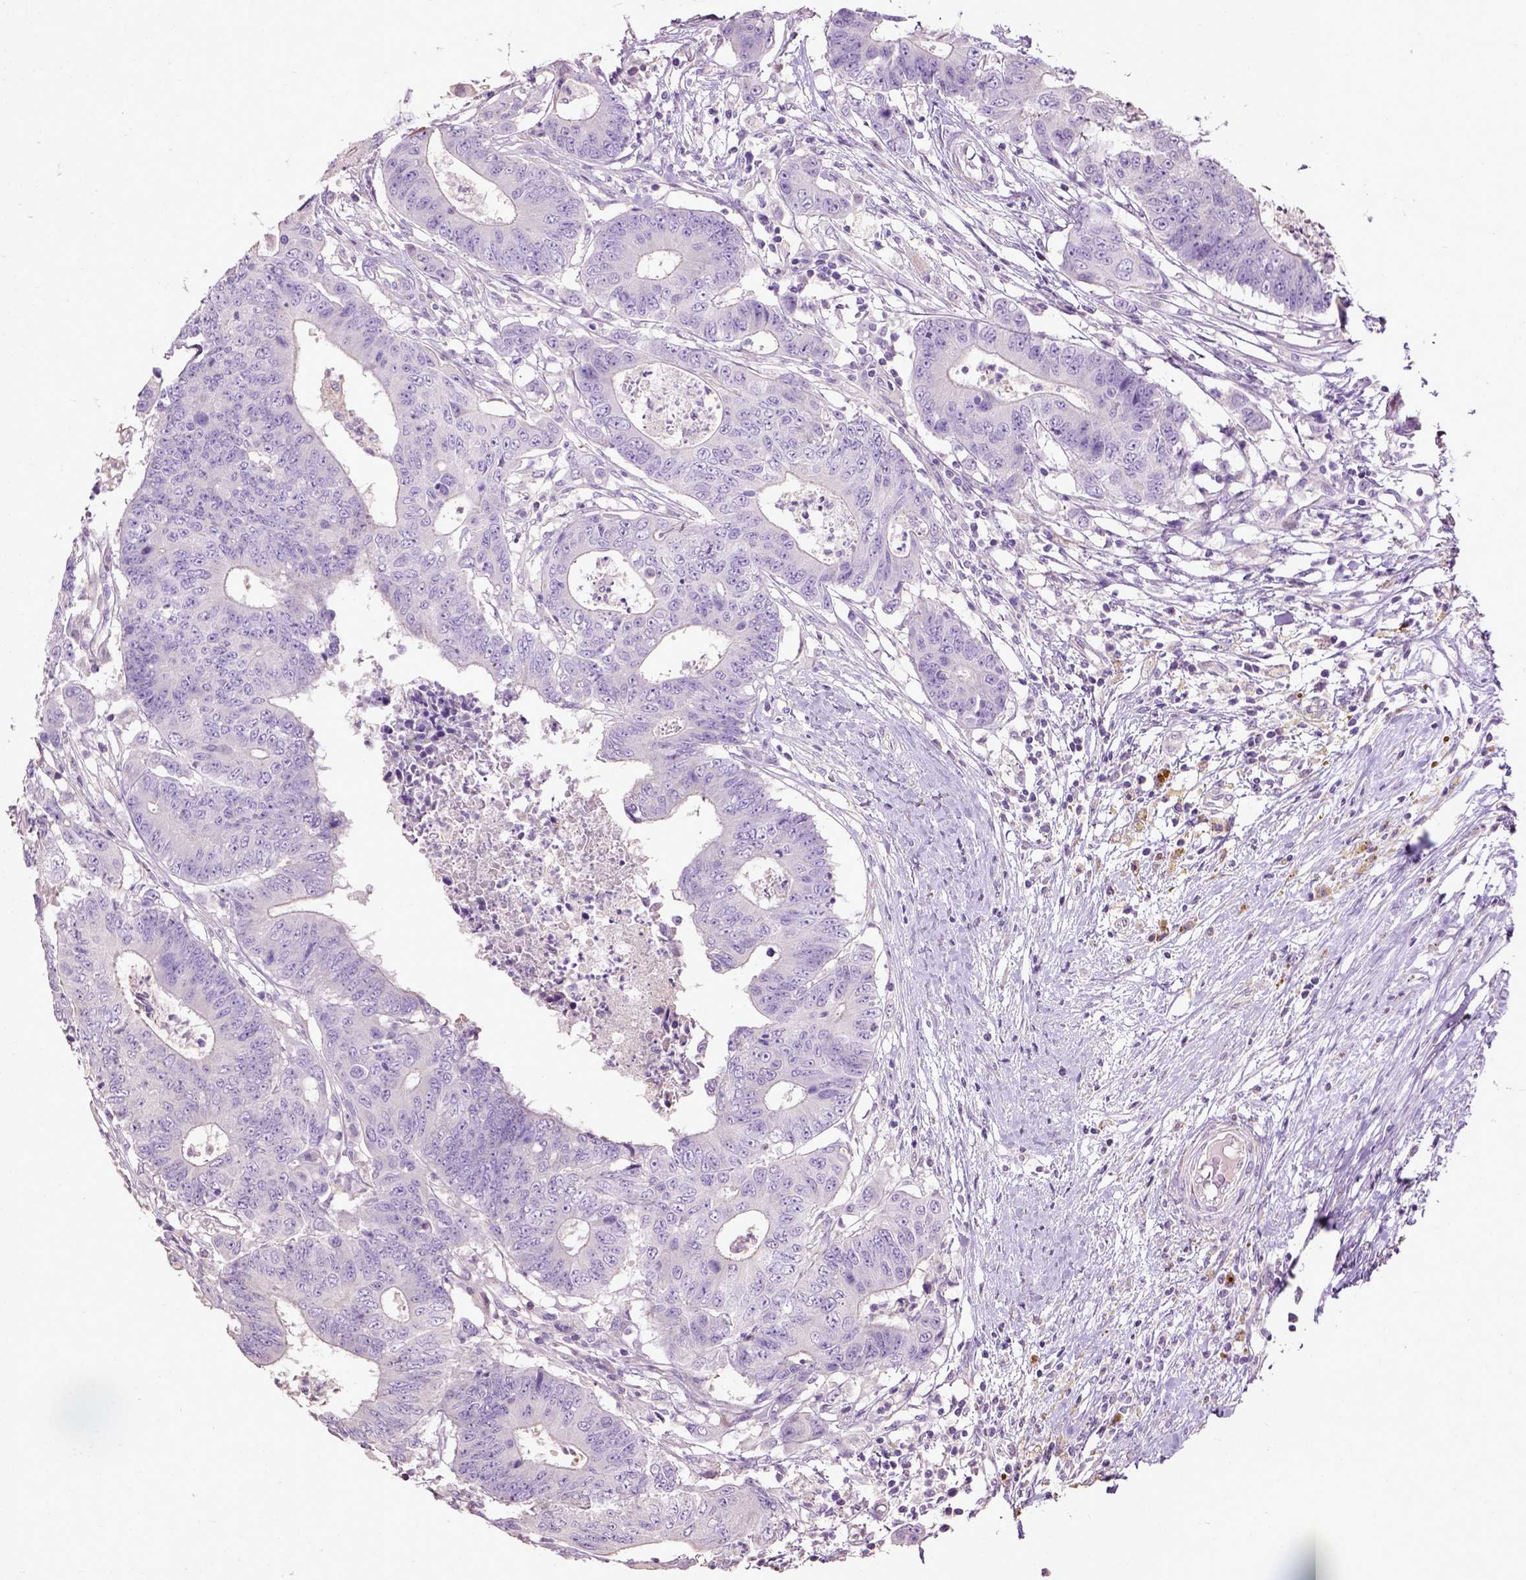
{"staining": {"intensity": "negative", "quantity": "none", "location": "none"}, "tissue": "colorectal cancer", "cell_type": "Tumor cells", "image_type": "cancer", "snomed": [{"axis": "morphology", "description": "Adenocarcinoma, NOS"}, {"axis": "topography", "description": "Colon"}], "caption": "This micrograph is of colorectal cancer (adenocarcinoma) stained with immunohistochemistry (IHC) to label a protein in brown with the nuclei are counter-stained blue. There is no expression in tumor cells.", "gene": "PKP3", "patient": {"sex": "female", "age": 48}}